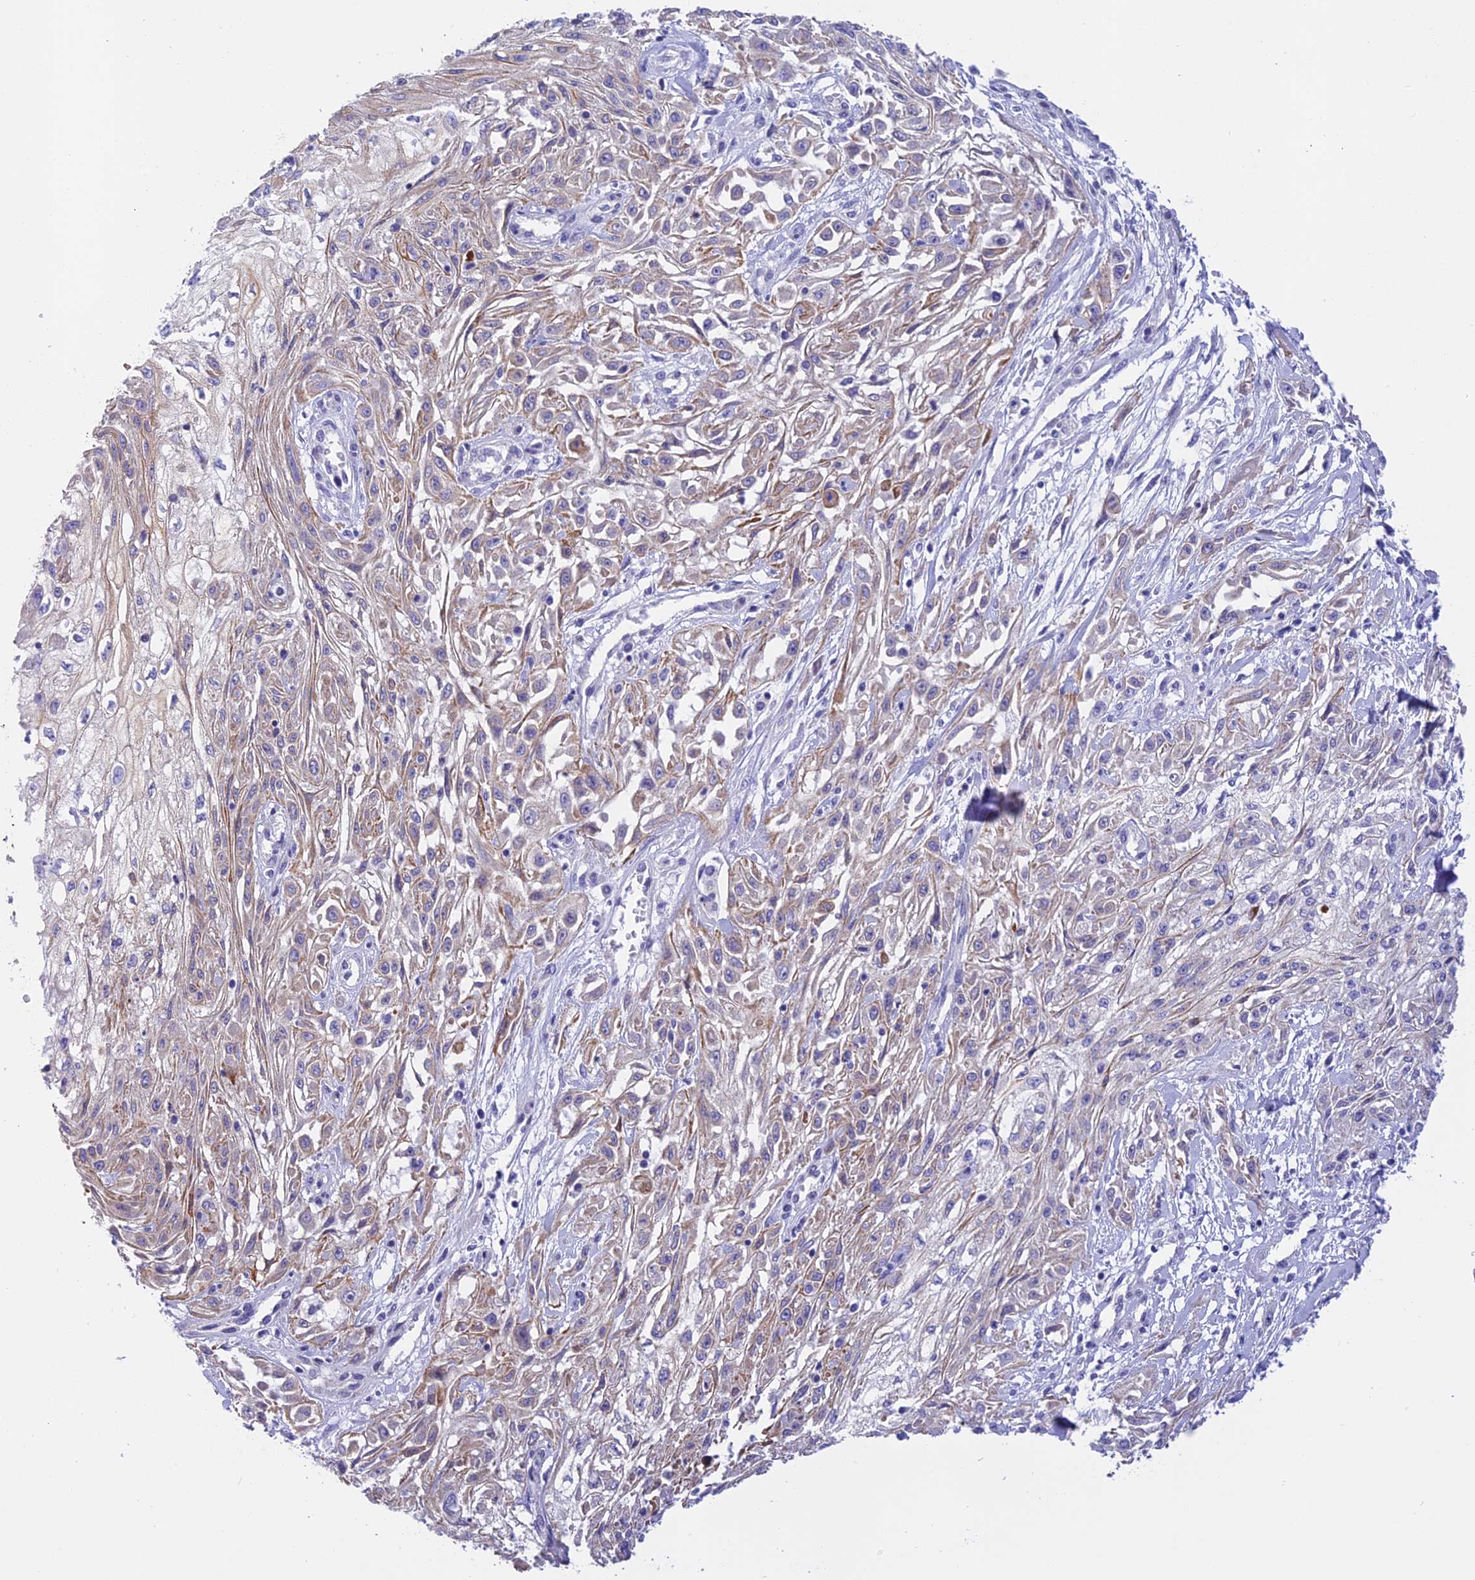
{"staining": {"intensity": "weak", "quantity": "<25%", "location": "cytoplasmic/membranous"}, "tissue": "skin cancer", "cell_type": "Tumor cells", "image_type": "cancer", "snomed": [{"axis": "morphology", "description": "Squamous cell carcinoma, NOS"}, {"axis": "morphology", "description": "Squamous cell carcinoma, metastatic, NOS"}, {"axis": "topography", "description": "Skin"}, {"axis": "topography", "description": "Lymph node"}], "caption": "This is a image of immunohistochemistry (IHC) staining of squamous cell carcinoma (skin), which shows no positivity in tumor cells. (DAB immunohistochemistry, high magnification).", "gene": "C17orf67", "patient": {"sex": "male", "age": 75}}